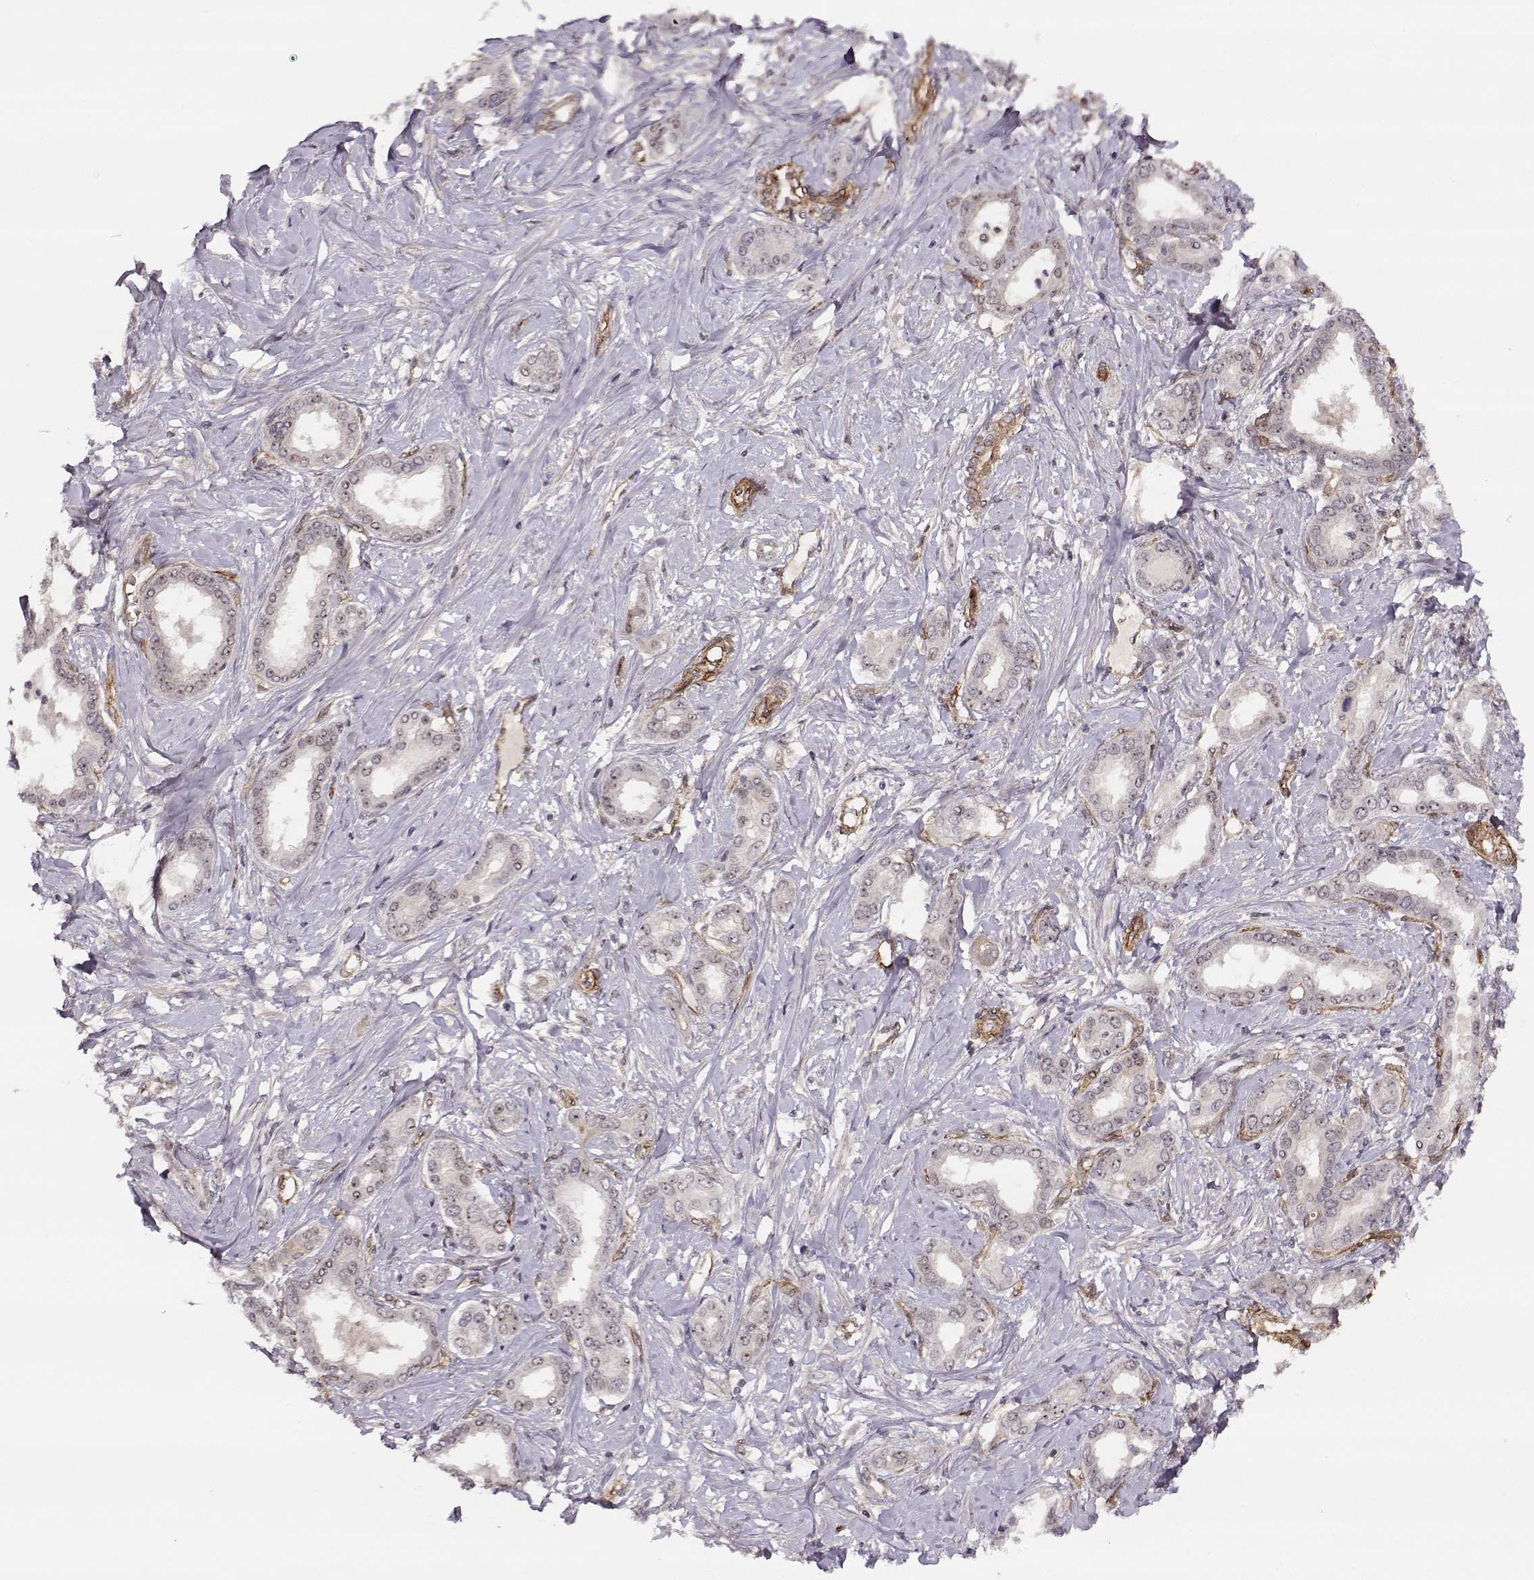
{"staining": {"intensity": "negative", "quantity": "none", "location": "none"}, "tissue": "liver cancer", "cell_type": "Tumor cells", "image_type": "cancer", "snomed": [{"axis": "morphology", "description": "Cholangiocarcinoma"}, {"axis": "topography", "description": "Liver"}], "caption": "Protein analysis of liver cancer (cholangiocarcinoma) reveals no significant staining in tumor cells.", "gene": "CIR1", "patient": {"sex": "female", "age": 47}}